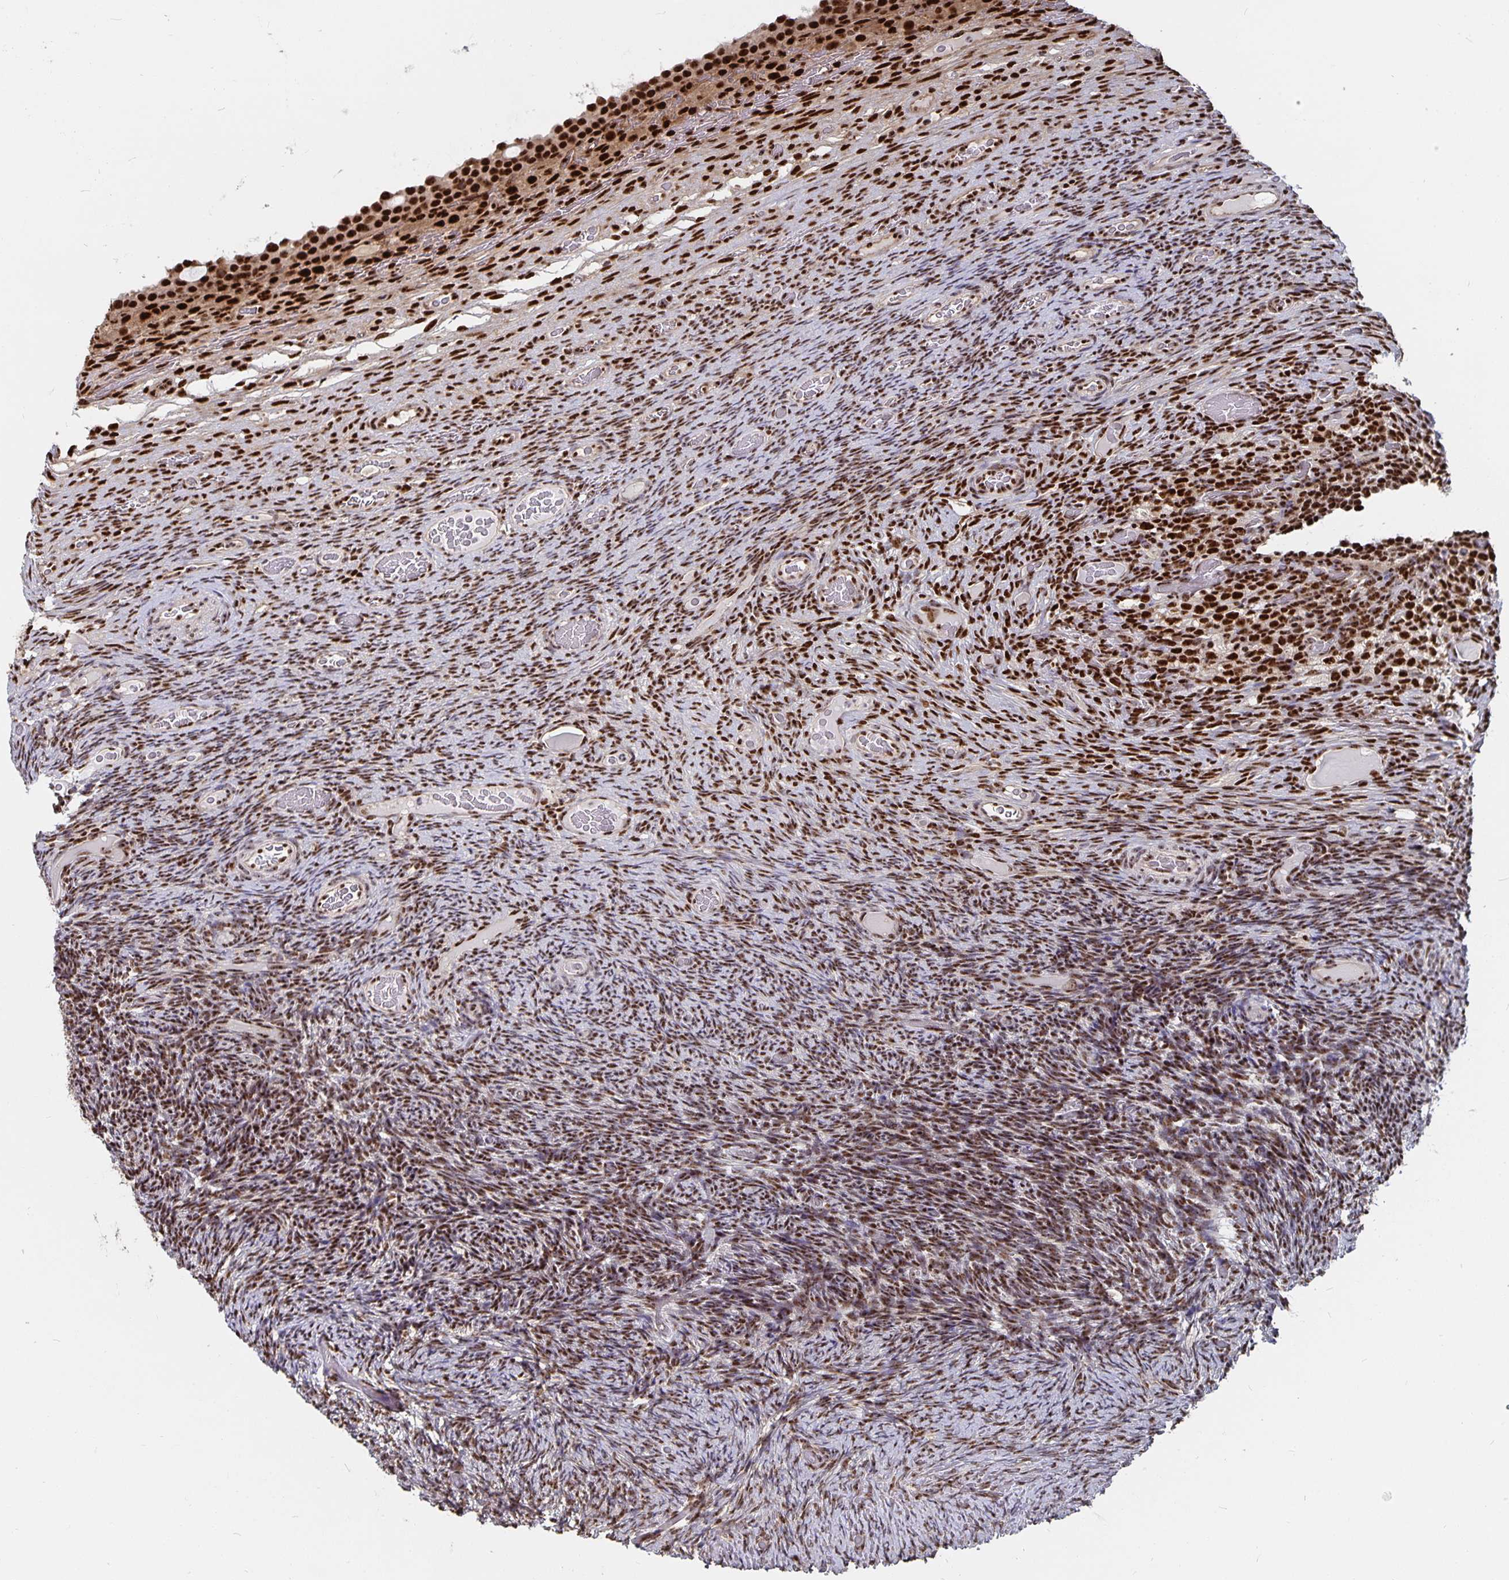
{"staining": {"intensity": "strong", "quantity": ">75%", "location": "nuclear"}, "tissue": "ovary", "cell_type": "Follicle cells", "image_type": "normal", "snomed": [{"axis": "morphology", "description": "Normal tissue, NOS"}, {"axis": "topography", "description": "Ovary"}], "caption": "Ovary stained with DAB immunohistochemistry (IHC) exhibits high levels of strong nuclear expression in about >75% of follicle cells. (DAB = brown stain, brightfield microscopy at high magnification).", "gene": "LAS1L", "patient": {"sex": "female", "age": 34}}